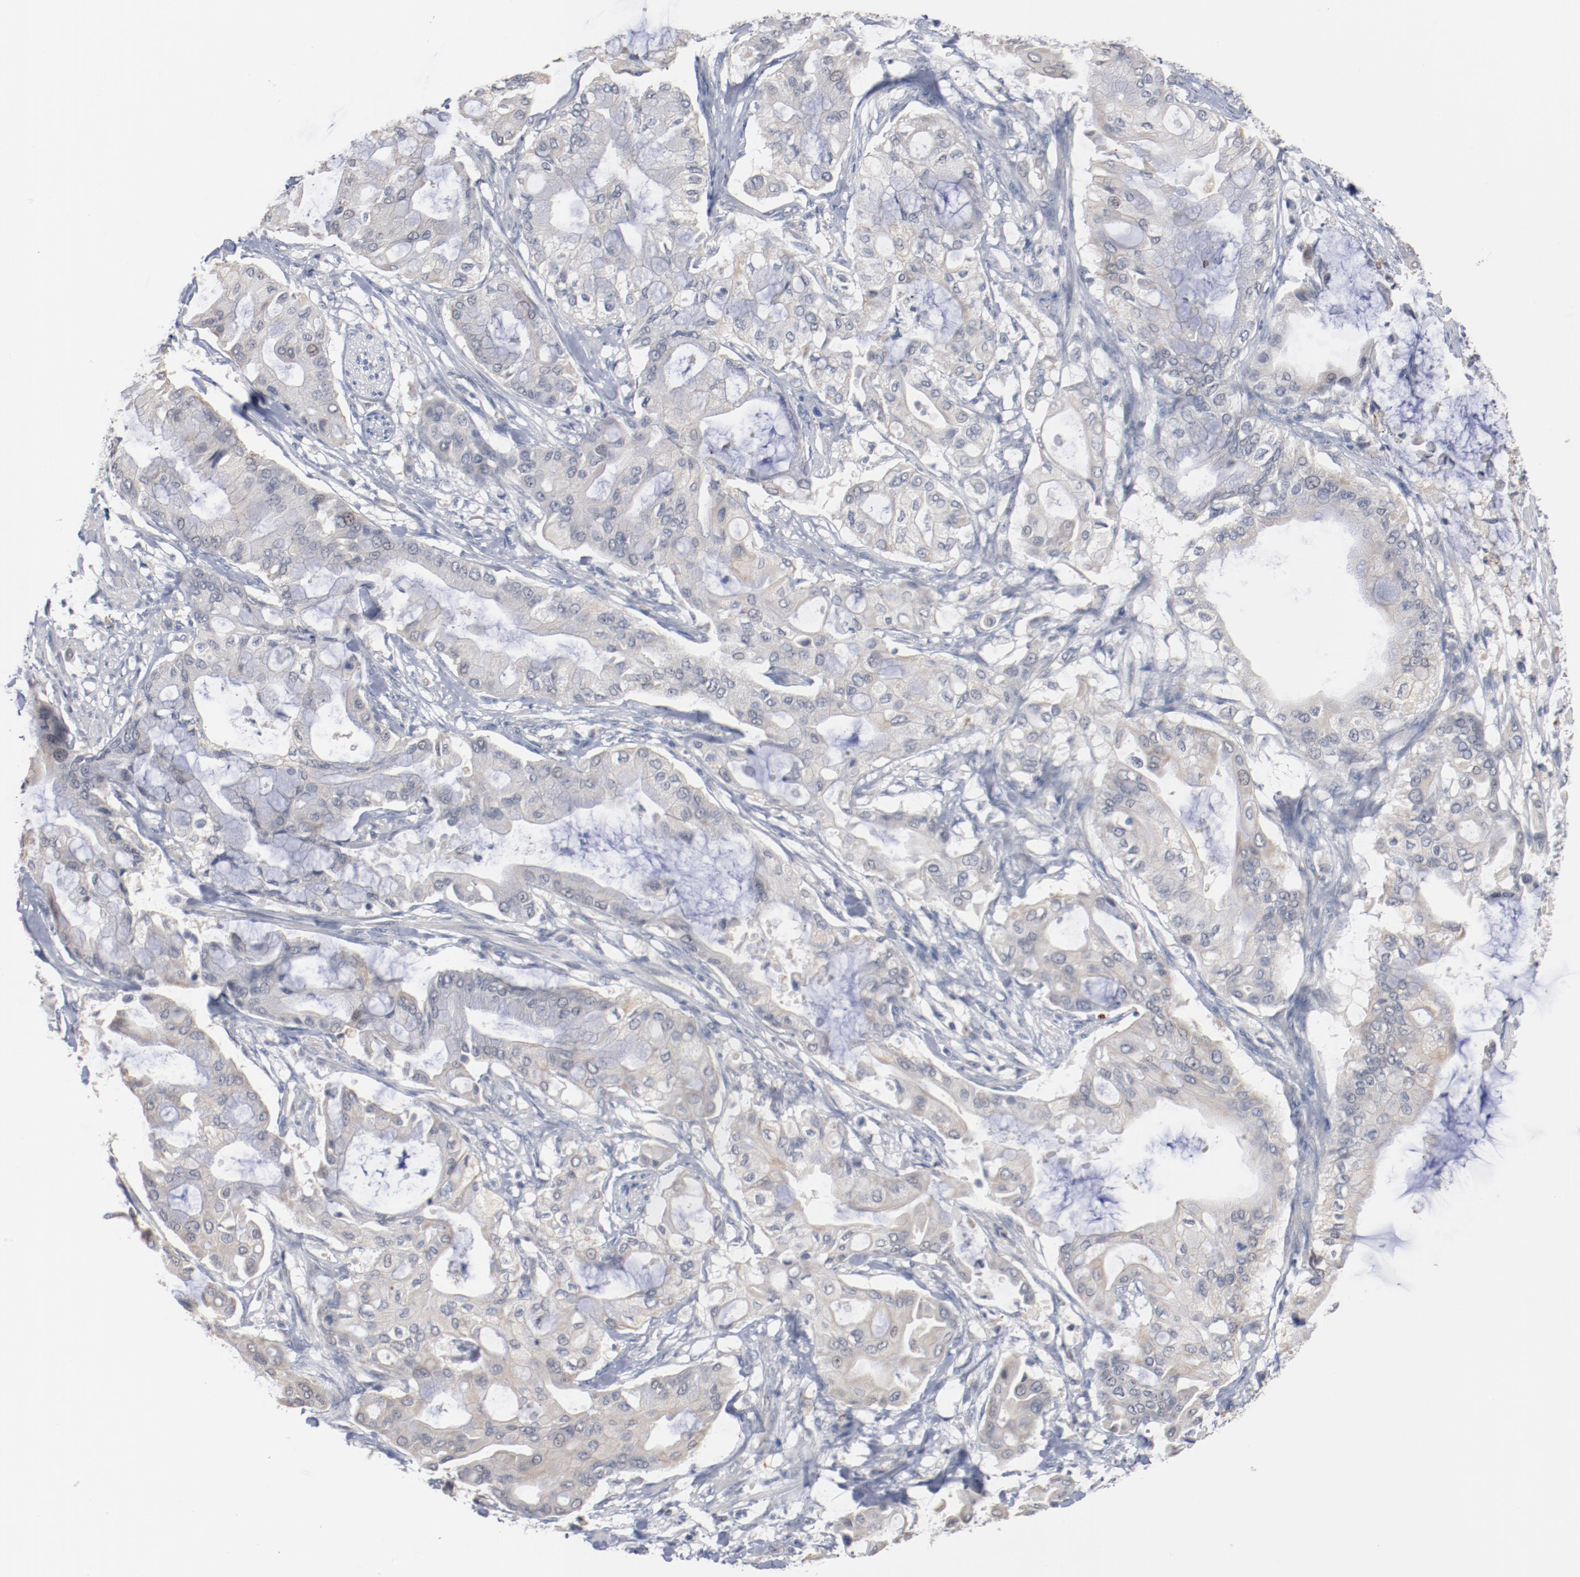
{"staining": {"intensity": "negative", "quantity": "none", "location": "none"}, "tissue": "pancreatic cancer", "cell_type": "Tumor cells", "image_type": "cancer", "snomed": [{"axis": "morphology", "description": "Adenocarcinoma, NOS"}, {"axis": "morphology", "description": "Adenocarcinoma, metastatic, NOS"}, {"axis": "topography", "description": "Lymph node"}, {"axis": "topography", "description": "Pancreas"}, {"axis": "topography", "description": "Duodenum"}], "caption": "This is an immunohistochemistry histopathology image of human adenocarcinoma (pancreatic). There is no positivity in tumor cells.", "gene": "ERICH1", "patient": {"sex": "female", "age": 64}}